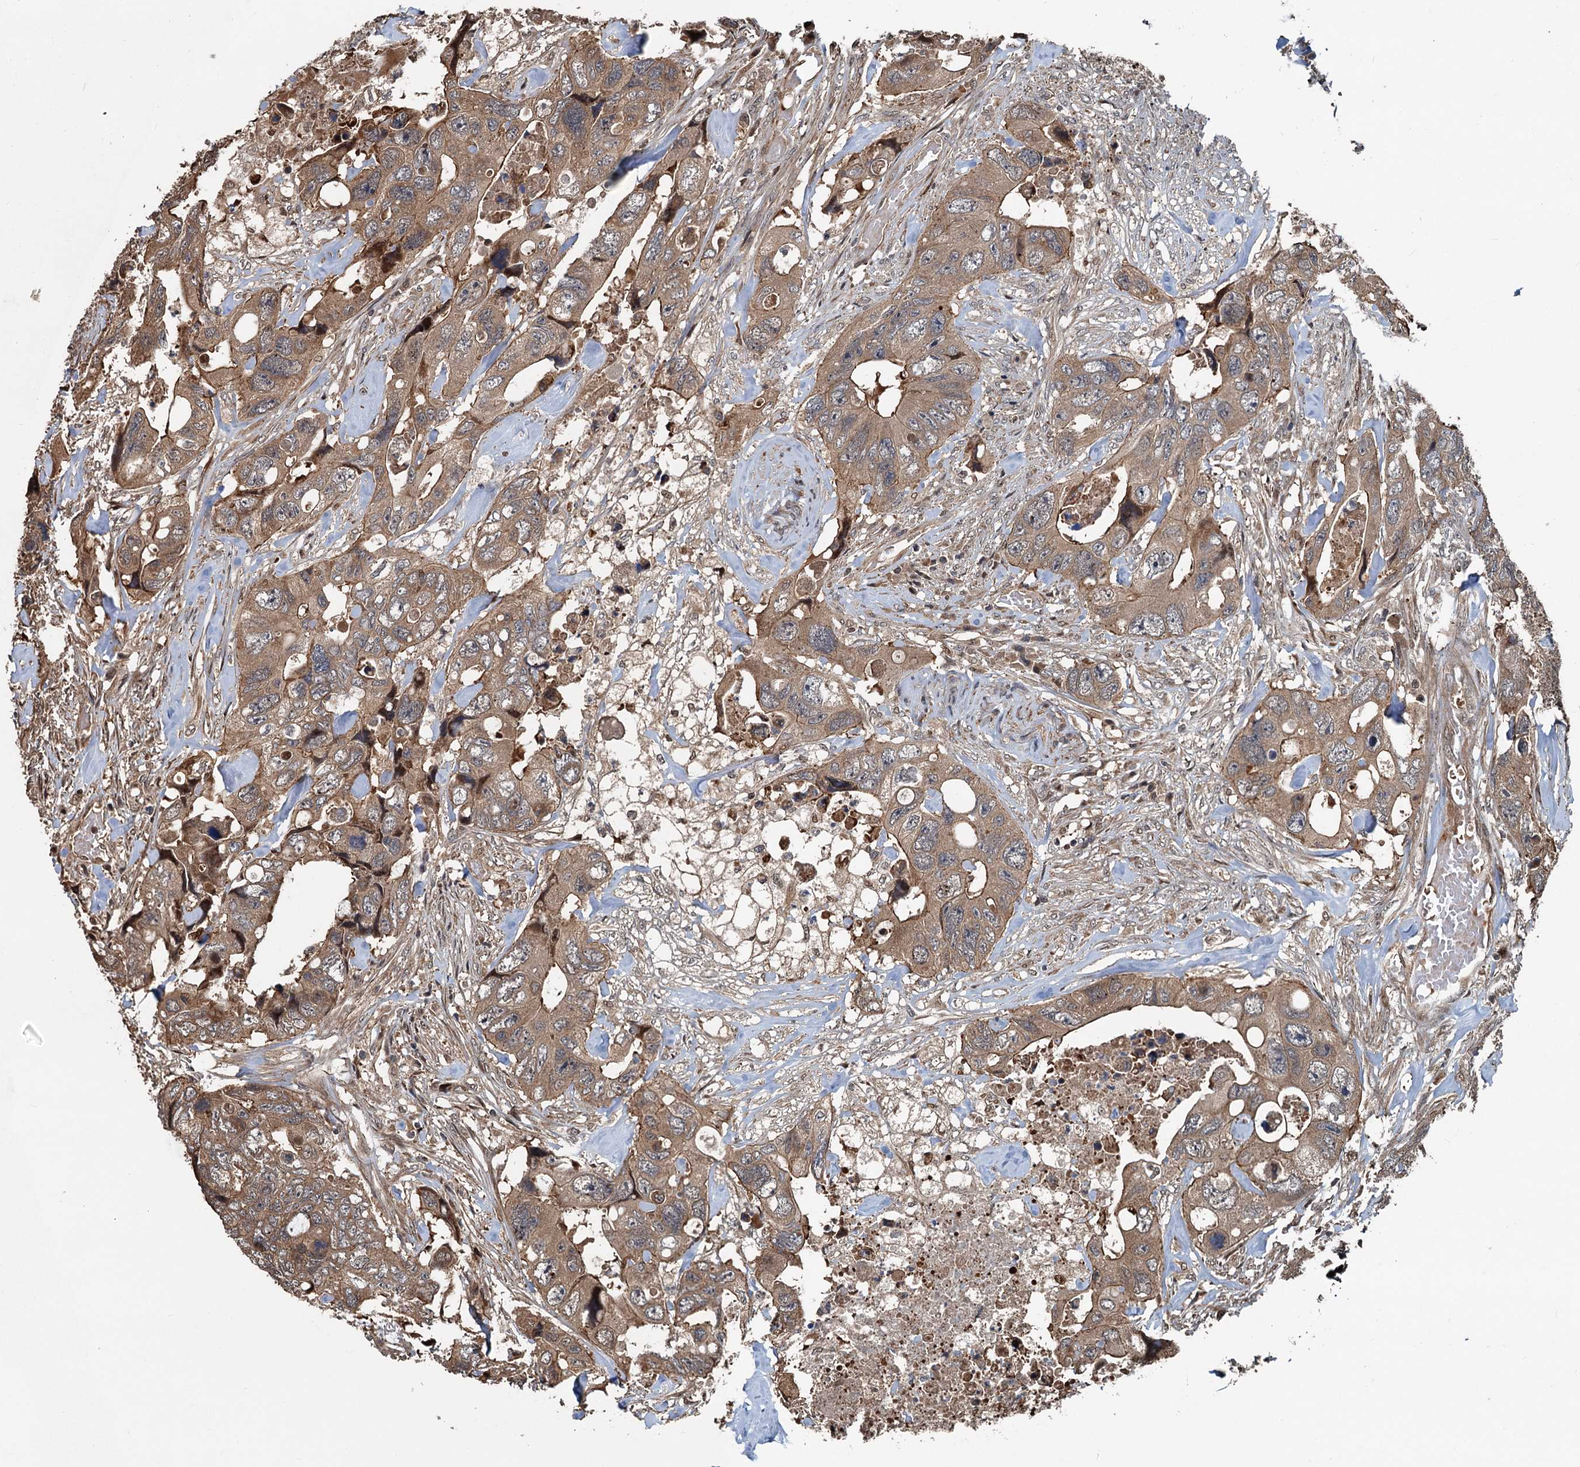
{"staining": {"intensity": "moderate", "quantity": ">75%", "location": "cytoplasmic/membranous"}, "tissue": "colorectal cancer", "cell_type": "Tumor cells", "image_type": "cancer", "snomed": [{"axis": "morphology", "description": "Adenocarcinoma, NOS"}, {"axis": "topography", "description": "Rectum"}], "caption": "IHC micrograph of neoplastic tissue: colorectal cancer stained using IHC reveals medium levels of moderate protein expression localized specifically in the cytoplasmic/membranous of tumor cells, appearing as a cytoplasmic/membranous brown color.", "gene": "TEDC1", "patient": {"sex": "male", "age": 57}}